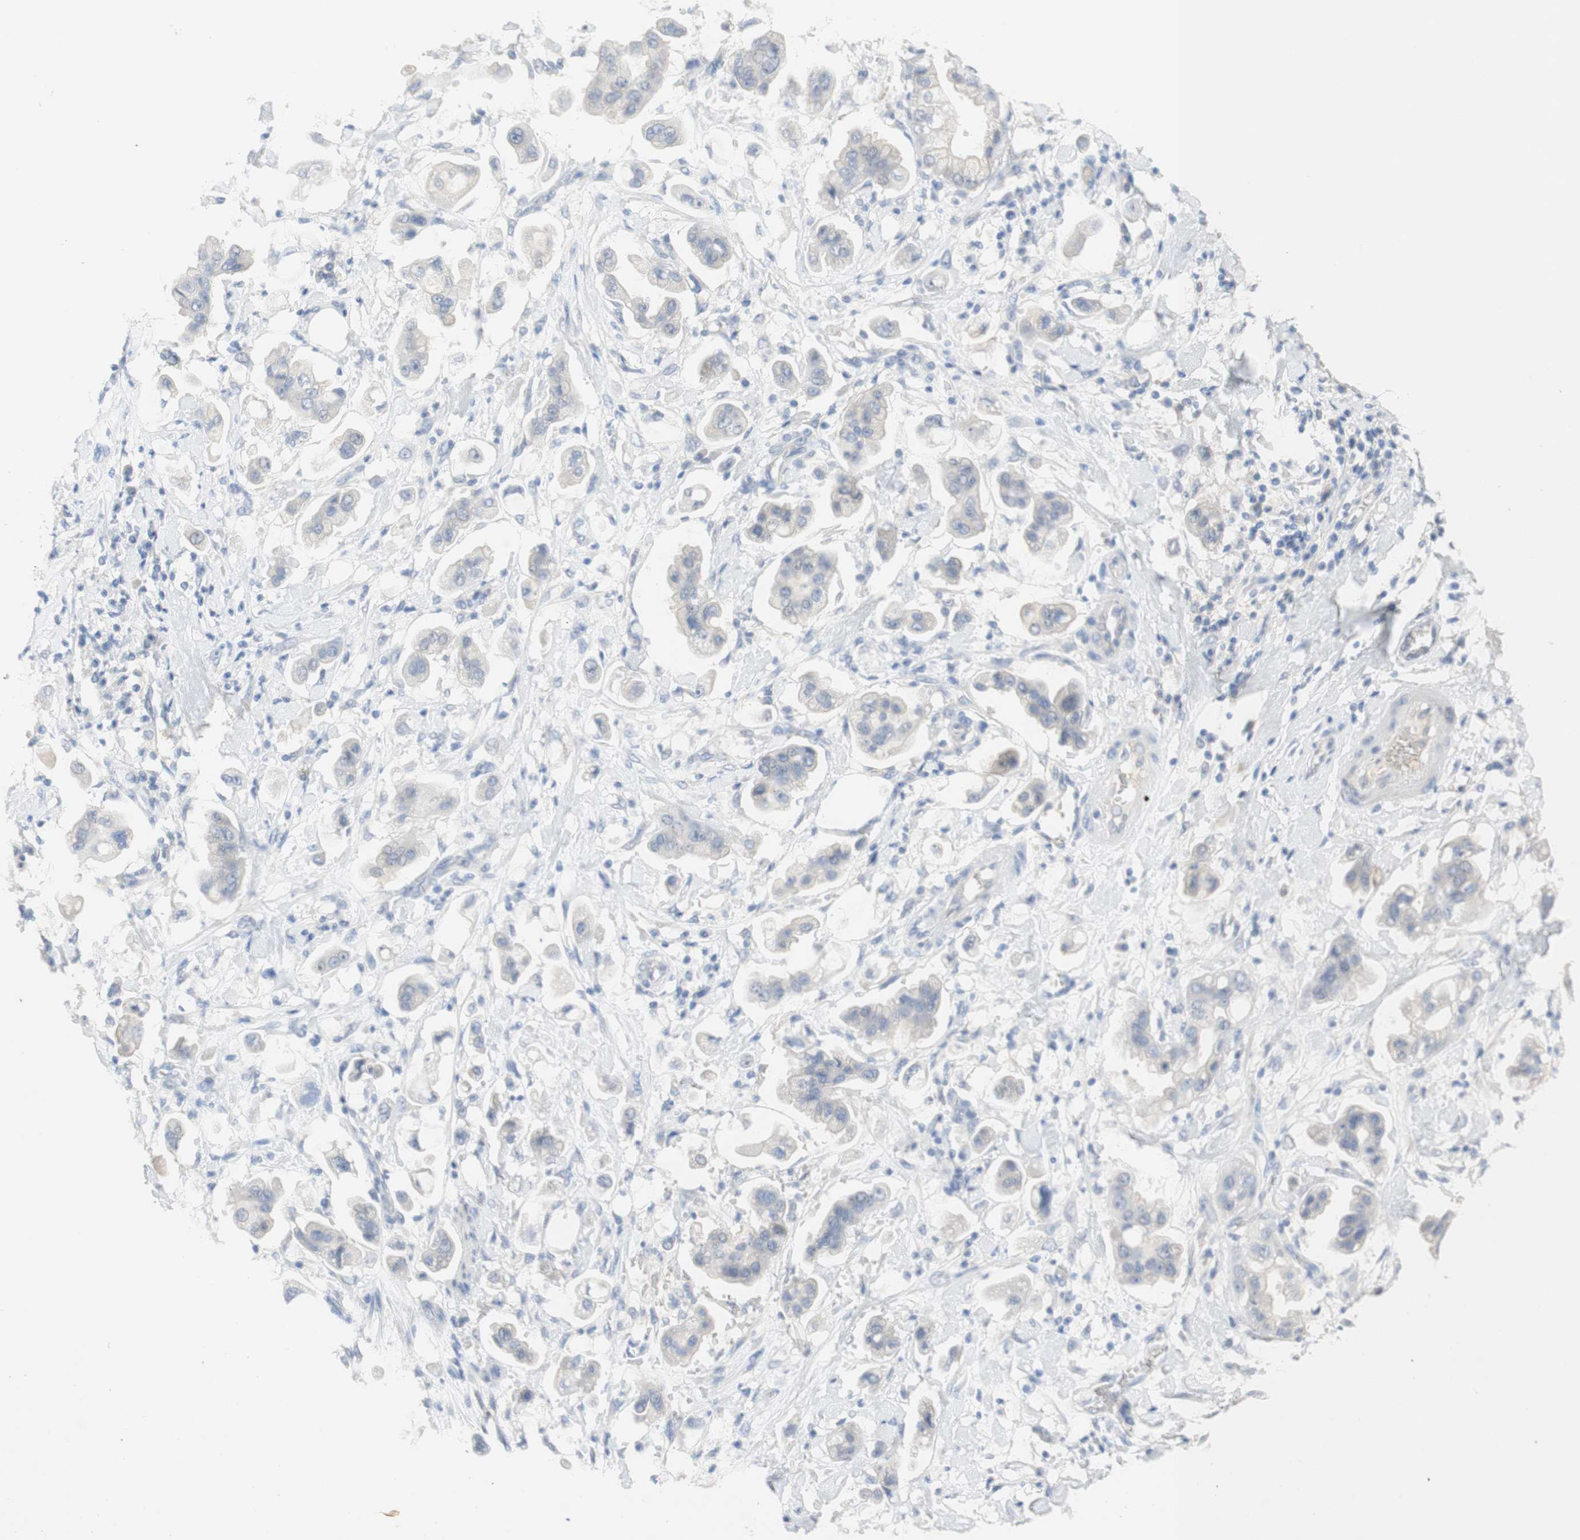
{"staining": {"intensity": "negative", "quantity": "none", "location": "none"}, "tissue": "stomach cancer", "cell_type": "Tumor cells", "image_type": "cancer", "snomed": [{"axis": "morphology", "description": "Adenocarcinoma, NOS"}, {"axis": "topography", "description": "Stomach"}], "caption": "A histopathology image of stomach adenocarcinoma stained for a protein displays no brown staining in tumor cells.", "gene": "SELENBP1", "patient": {"sex": "male", "age": 62}}